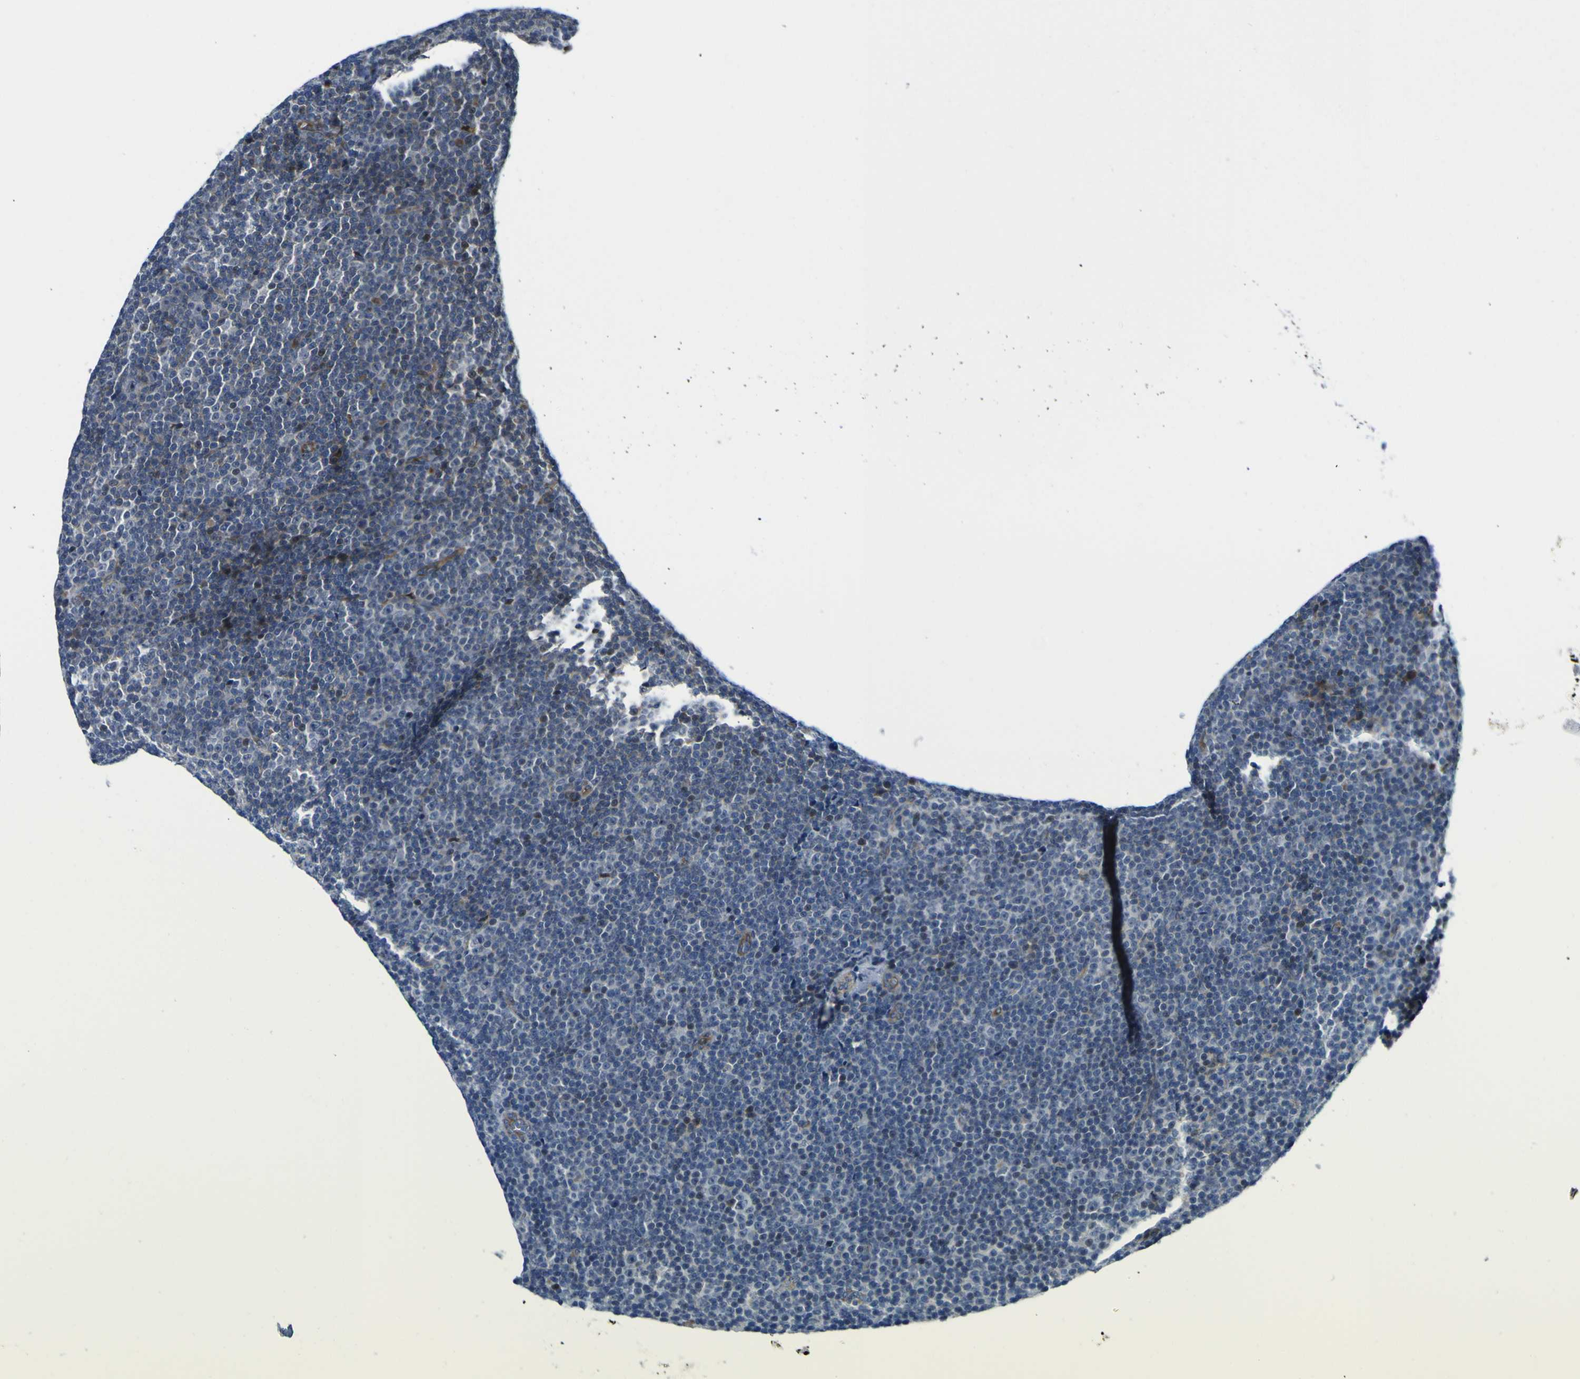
{"staining": {"intensity": "weak", "quantity": "<25%", "location": "nuclear"}, "tissue": "lymphoma", "cell_type": "Tumor cells", "image_type": "cancer", "snomed": [{"axis": "morphology", "description": "Malignant lymphoma, non-Hodgkin's type, Low grade"}, {"axis": "topography", "description": "Lymph node"}], "caption": "Immunohistochemical staining of lymphoma displays no significant staining in tumor cells.", "gene": "KDM7A", "patient": {"sex": "female", "age": 67}}